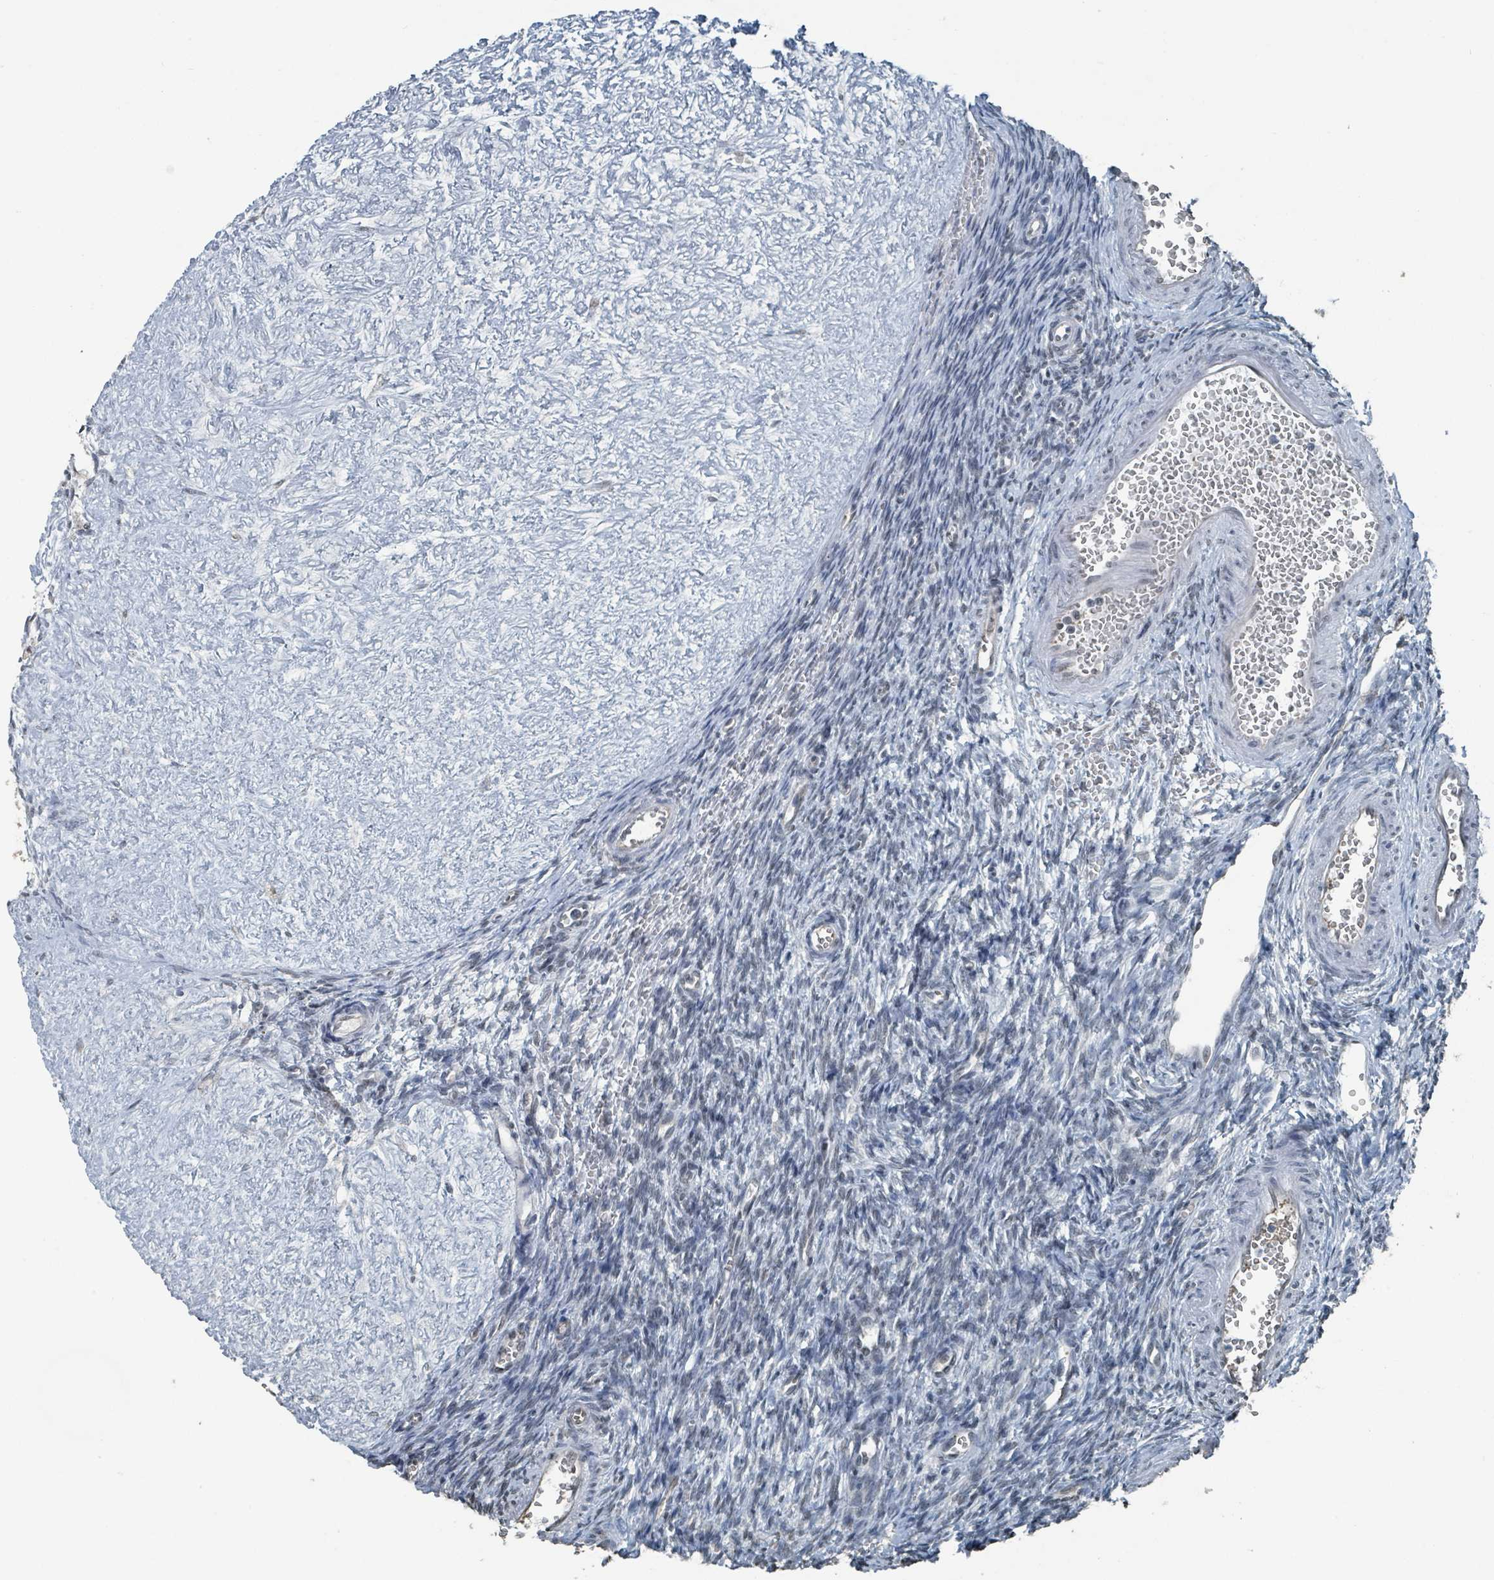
{"staining": {"intensity": "moderate", "quantity": "<25%", "location": "nuclear"}, "tissue": "ovary", "cell_type": "Ovarian stroma cells", "image_type": "normal", "snomed": [{"axis": "morphology", "description": "Normal tissue, NOS"}, {"axis": "topography", "description": "Ovary"}], "caption": "Immunohistochemical staining of benign ovary displays <25% levels of moderate nuclear protein positivity in approximately <25% of ovarian stroma cells.", "gene": "PHIP", "patient": {"sex": "female", "age": 39}}